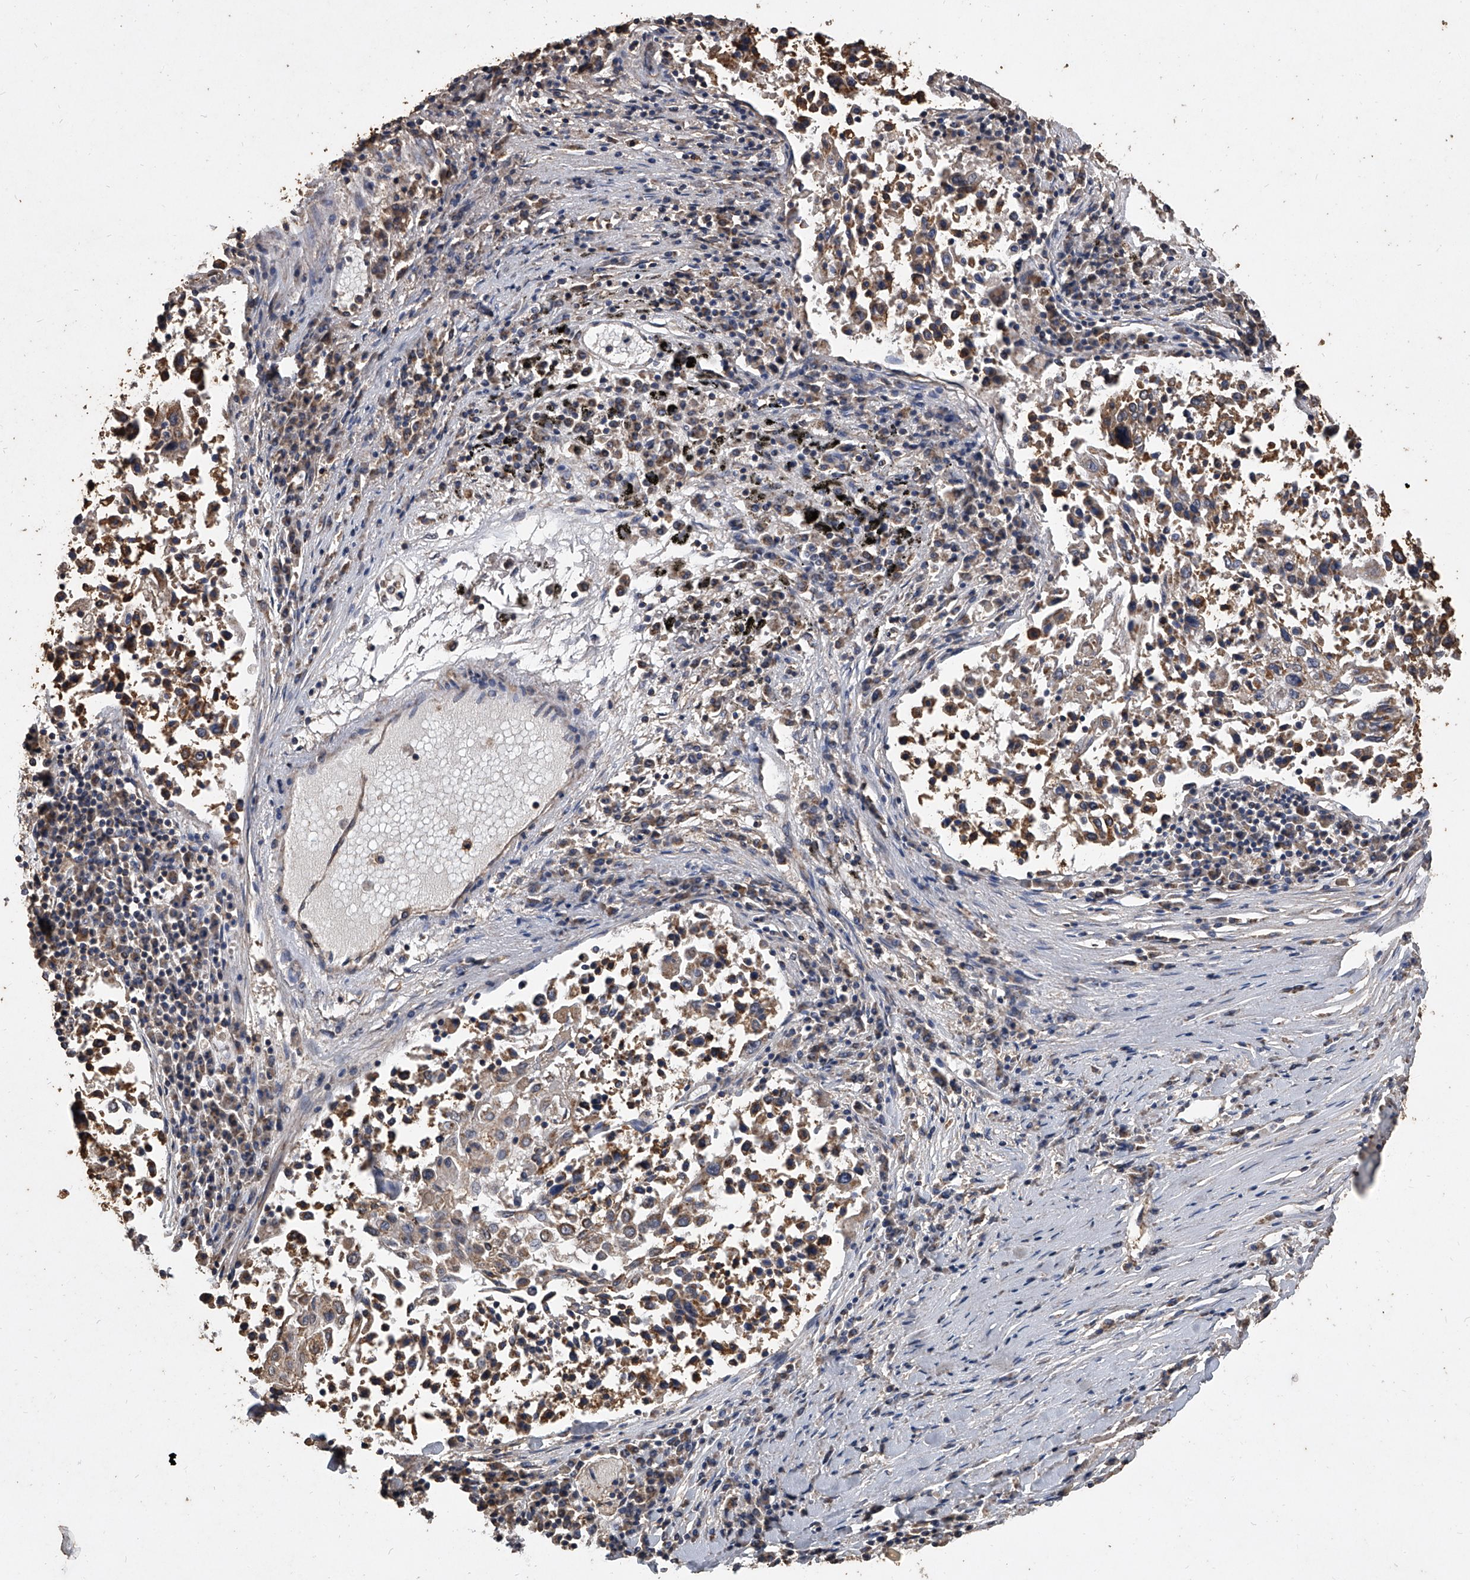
{"staining": {"intensity": "moderate", "quantity": ">75%", "location": "cytoplasmic/membranous"}, "tissue": "lung cancer", "cell_type": "Tumor cells", "image_type": "cancer", "snomed": [{"axis": "morphology", "description": "Squamous cell carcinoma, NOS"}, {"axis": "topography", "description": "Lung"}], "caption": "Immunohistochemistry (DAB (3,3'-diaminobenzidine)) staining of lung squamous cell carcinoma displays moderate cytoplasmic/membranous protein staining in about >75% of tumor cells. (IHC, brightfield microscopy, high magnification).", "gene": "MRPL28", "patient": {"sex": "male", "age": 65}}